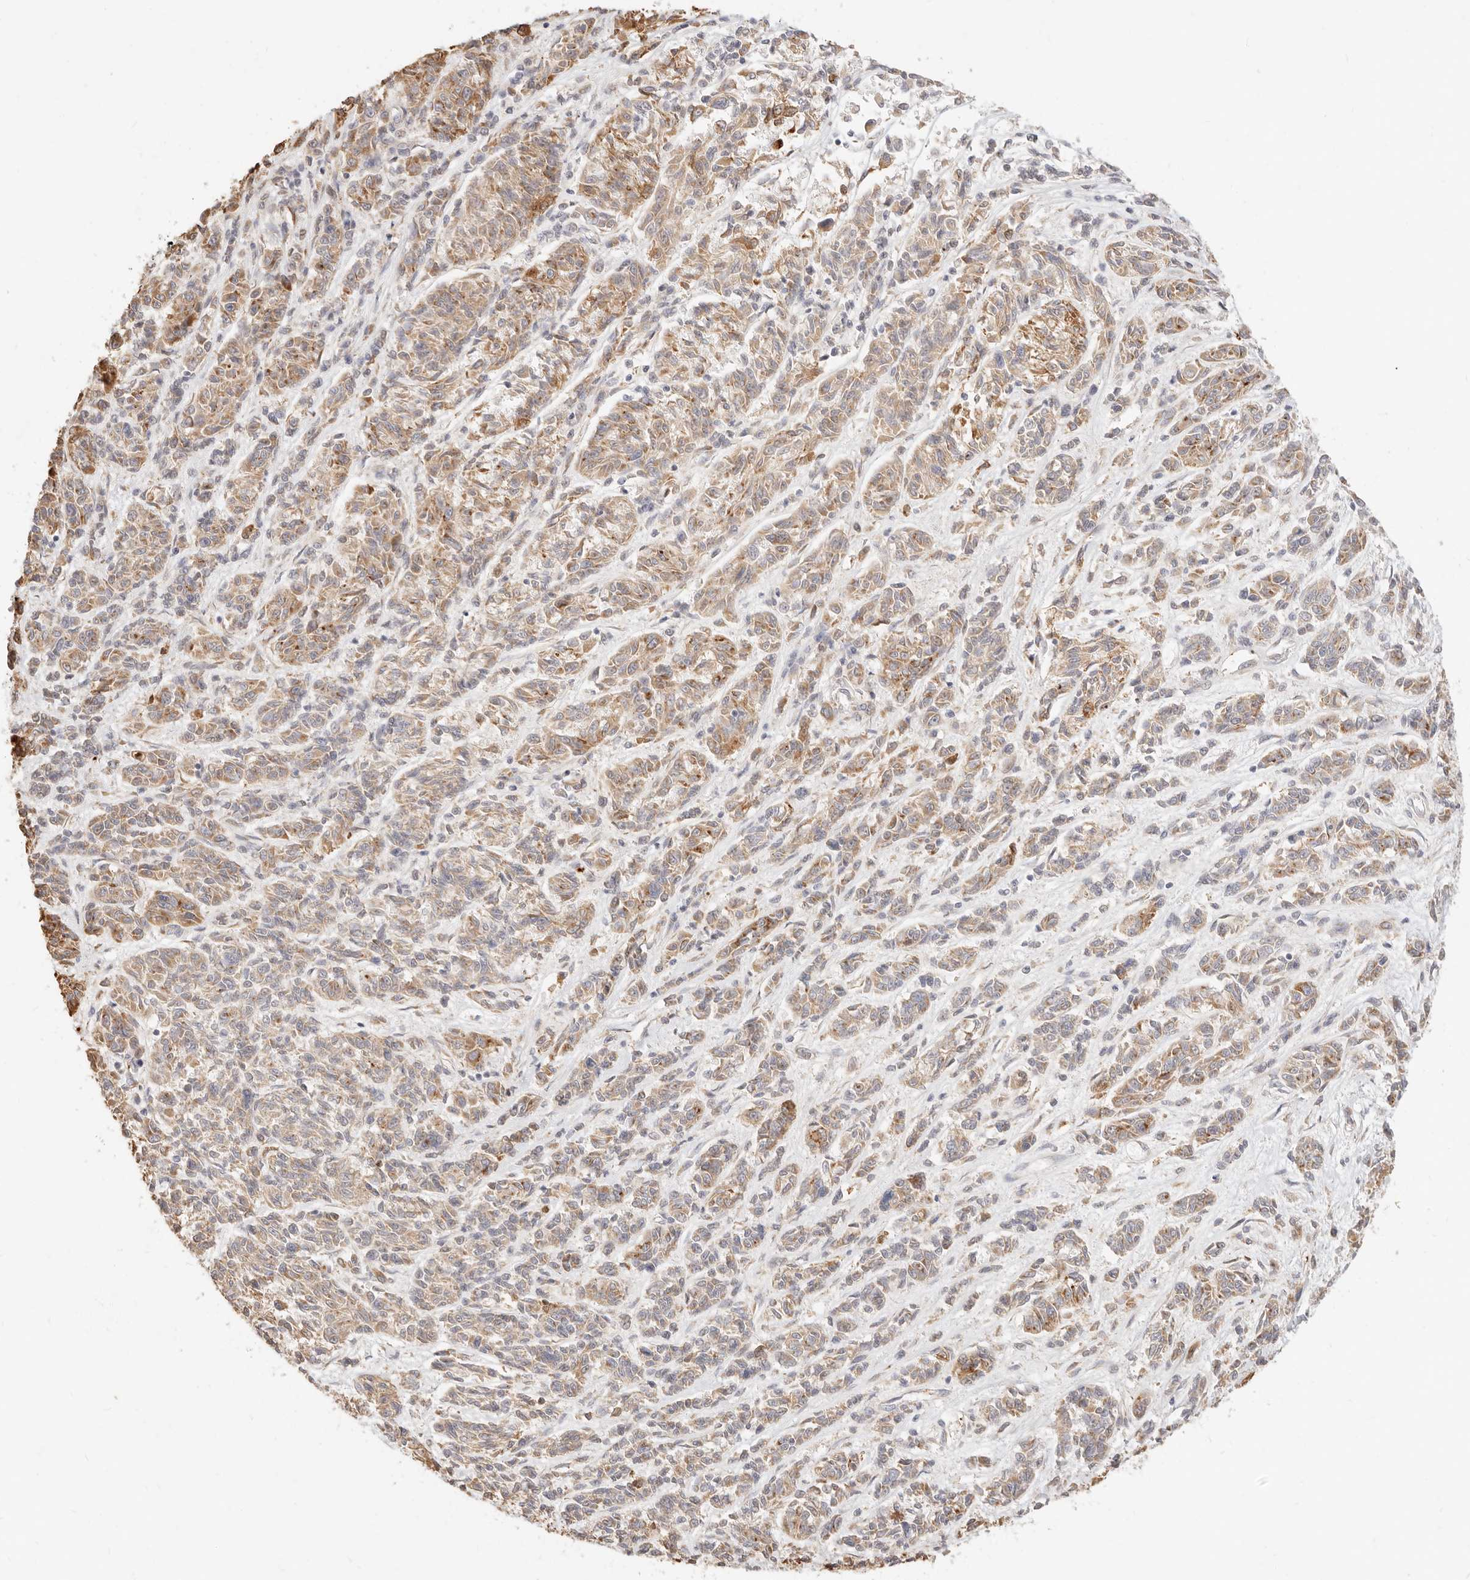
{"staining": {"intensity": "moderate", "quantity": ">75%", "location": "cytoplasmic/membranous"}, "tissue": "melanoma", "cell_type": "Tumor cells", "image_type": "cancer", "snomed": [{"axis": "morphology", "description": "Malignant melanoma, NOS"}, {"axis": "topography", "description": "Skin"}], "caption": "Malignant melanoma stained with IHC demonstrates moderate cytoplasmic/membranous expression in approximately >75% of tumor cells.", "gene": "UBXN10", "patient": {"sex": "male", "age": 53}}